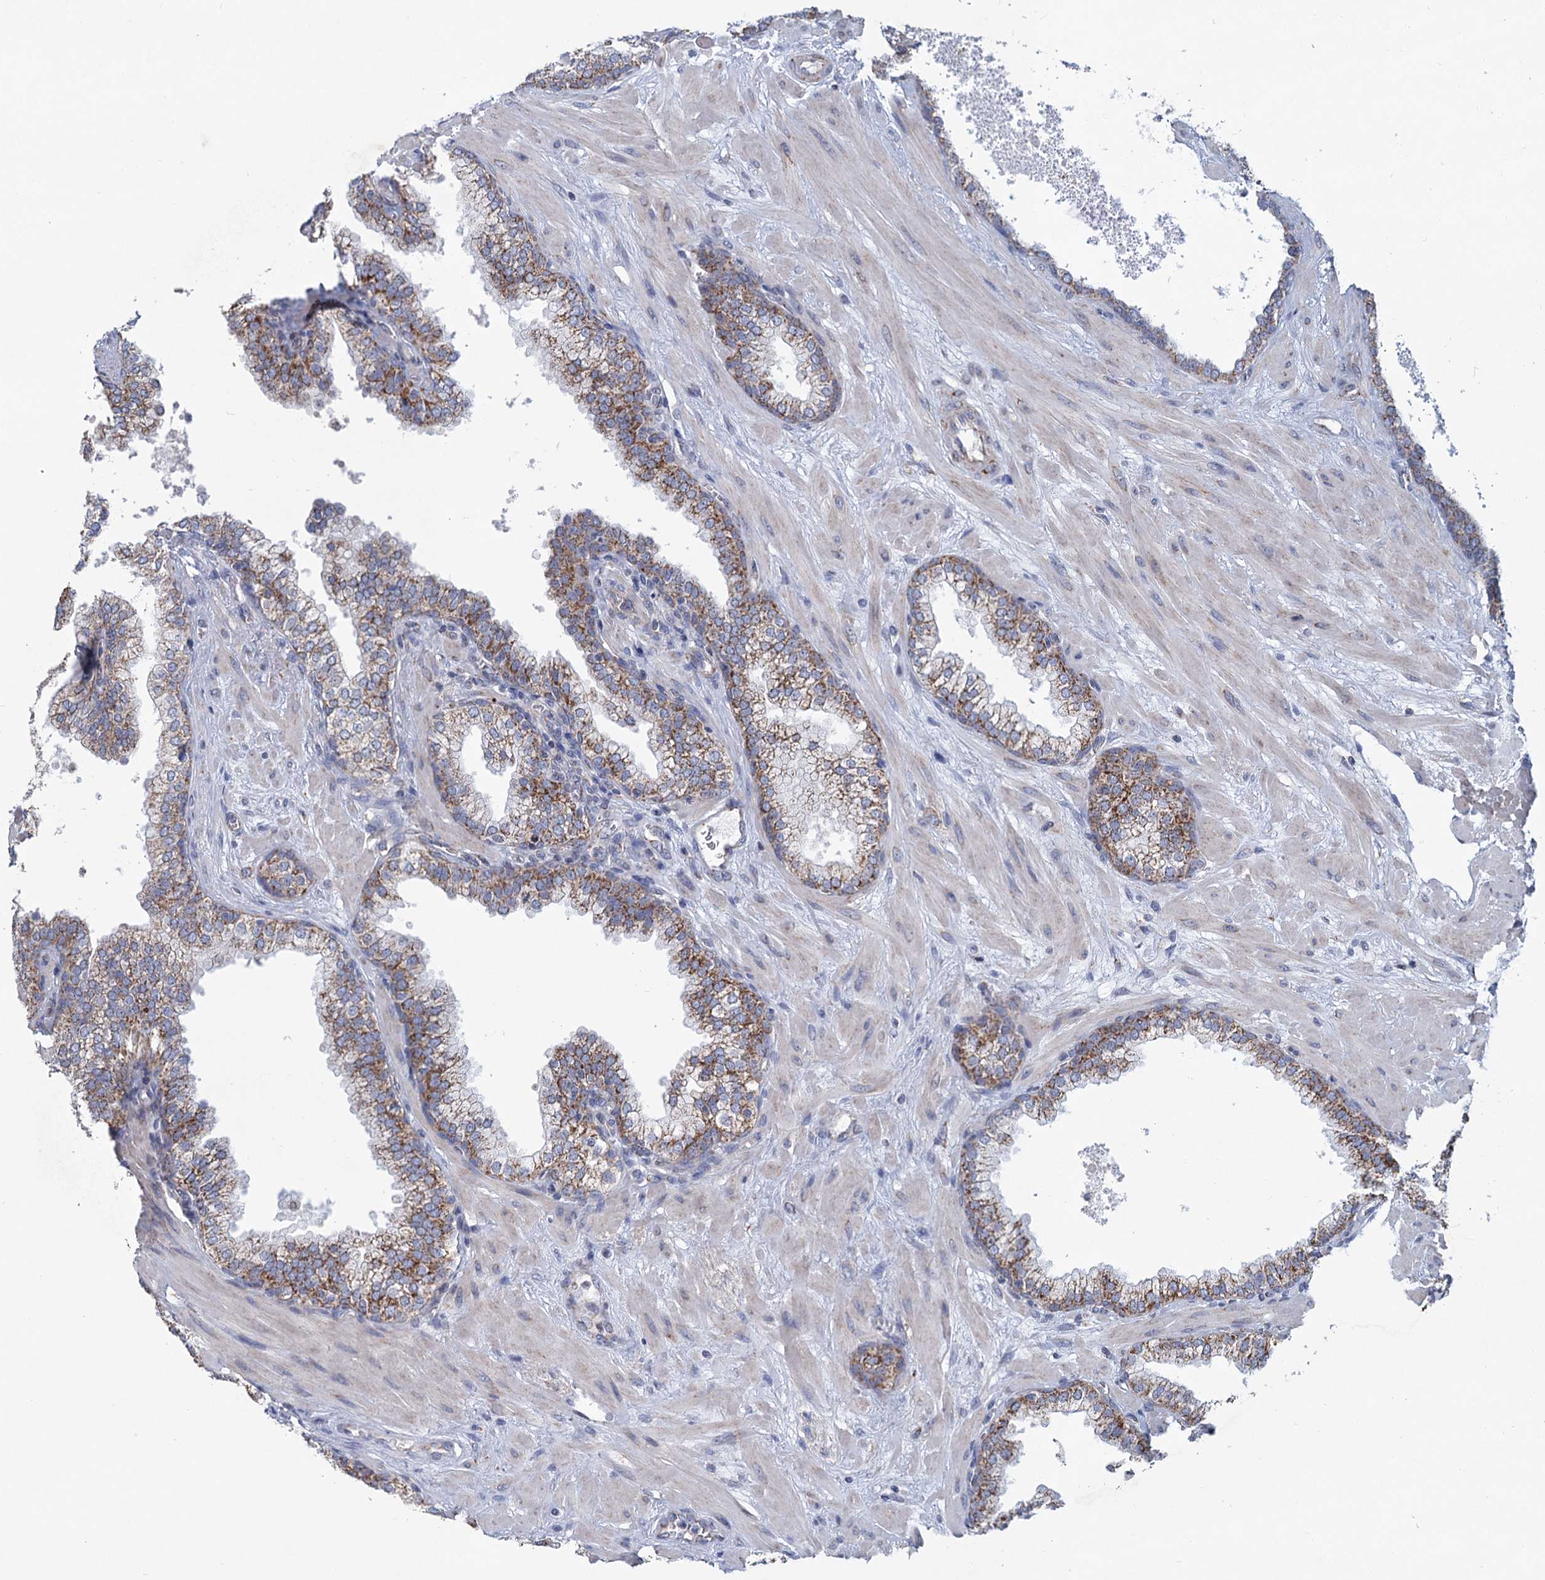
{"staining": {"intensity": "strong", "quantity": "25%-75%", "location": "cytoplasmic/membranous"}, "tissue": "prostate", "cell_type": "Glandular cells", "image_type": "normal", "snomed": [{"axis": "morphology", "description": "Normal tissue, NOS"}, {"axis": "topography", "description": "Prostate"}], "caption": "IHC histopathology image of unremarkable prostate stained for a protein (brown), which shows high levels of strong cytoplasmic/membranous positivity in about 25%-75% of glandular cells.", "gene": "NDUFC2", "patient": {"sex": "male", "age": 60}}